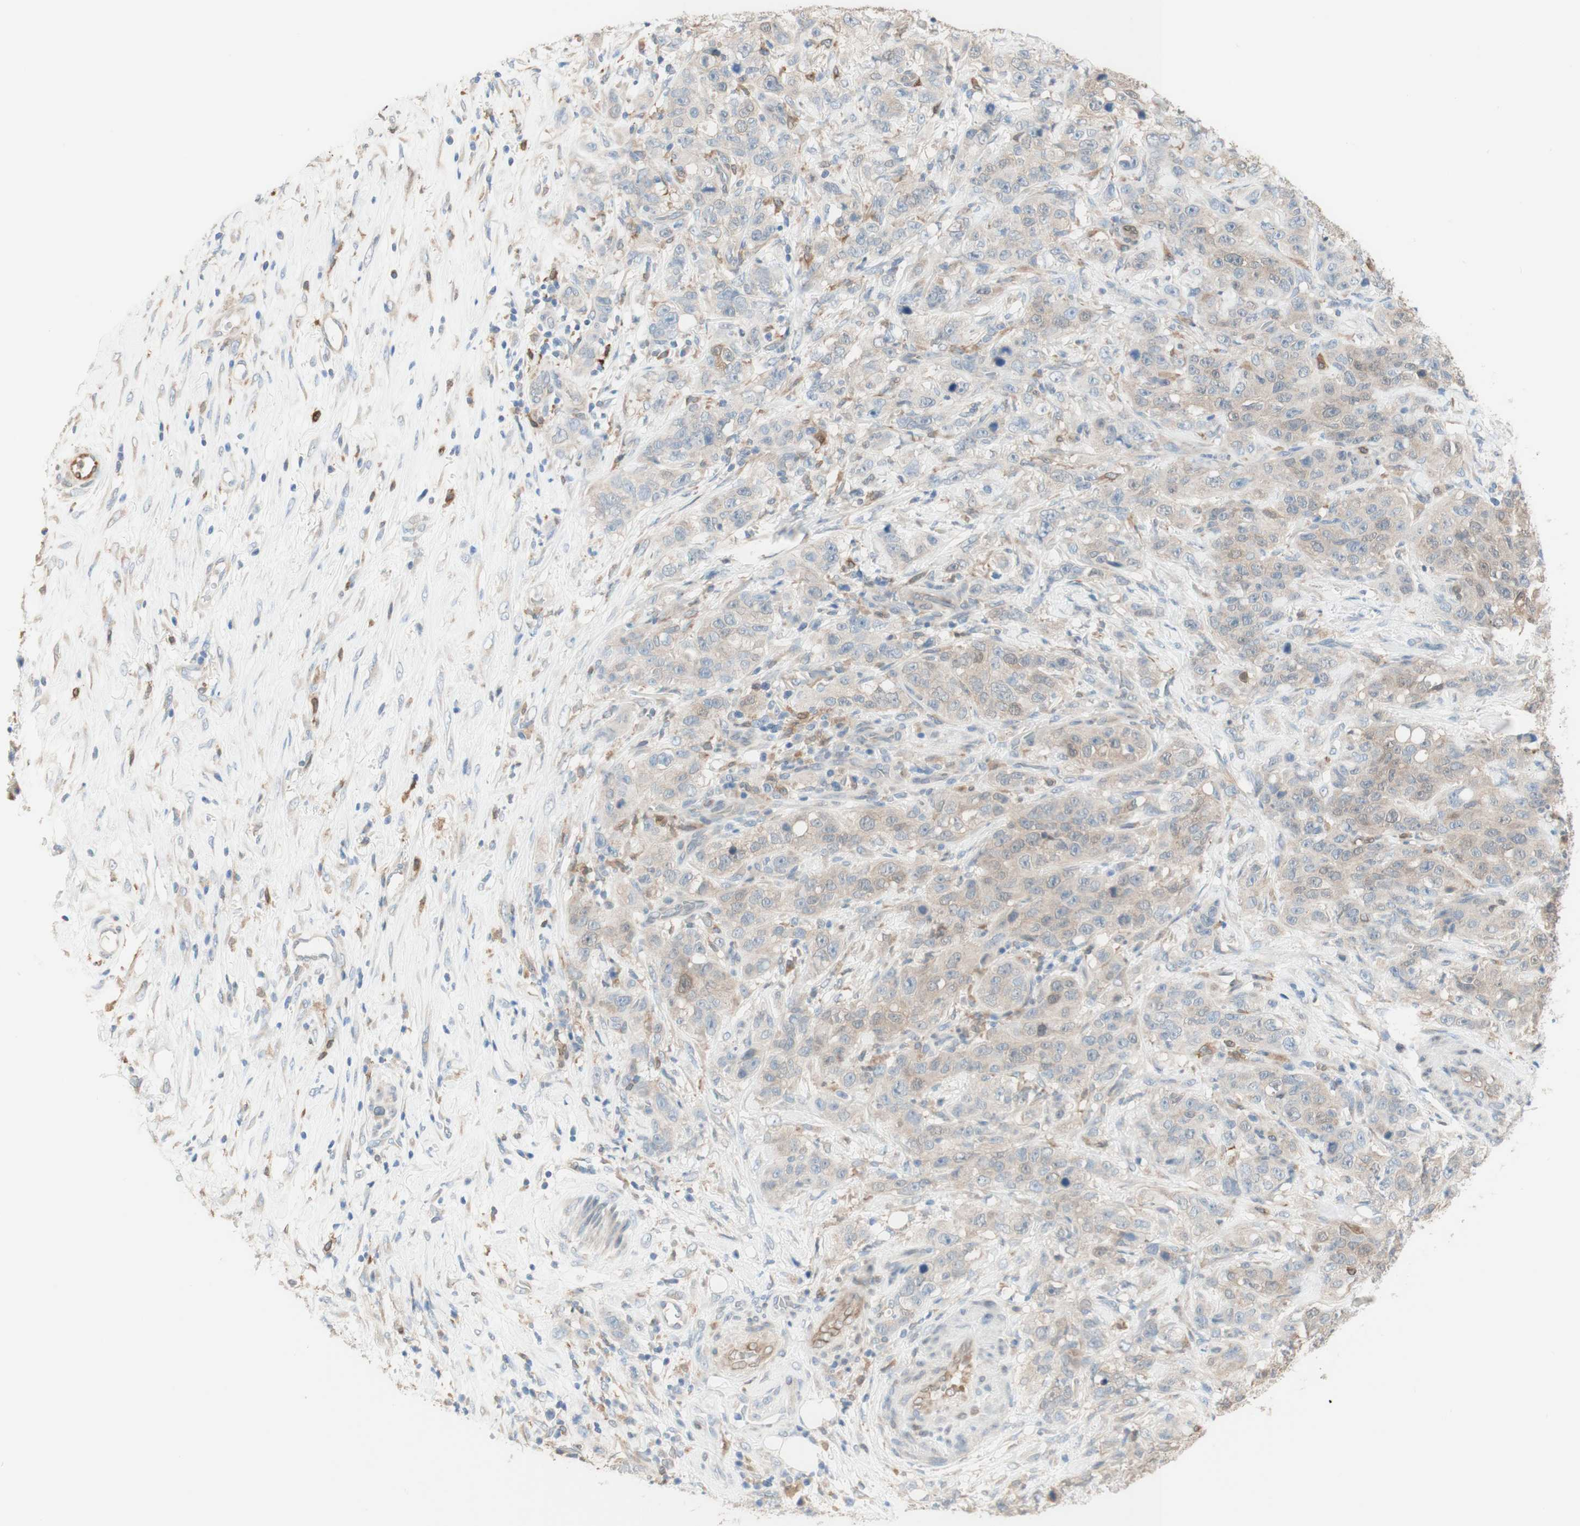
{"staining": {"intensity": "weak", "quantity": "25%-75%", "location": "cytoplasmic/membranous"}, "tissue": "stomach cancer", "cell_type": "Tumor cells", "image_type": "cancer", "snomed": [{"axis": "morphology", "description": "Adenocarcinoma, NOS"}, {"axis": "topography", "description": "Stomach"}], "caption": "The histopathology image reveals staining of stomach cancer (adenocarcinoma), revealing weak cytoplasmic/membranous protein staining (brown color) within tumor cells. The protein of interest is shown in brown color, while the nuclei are stained blue.", "gene": "COMT", "patient": {"sex": "male", "age": 48}}